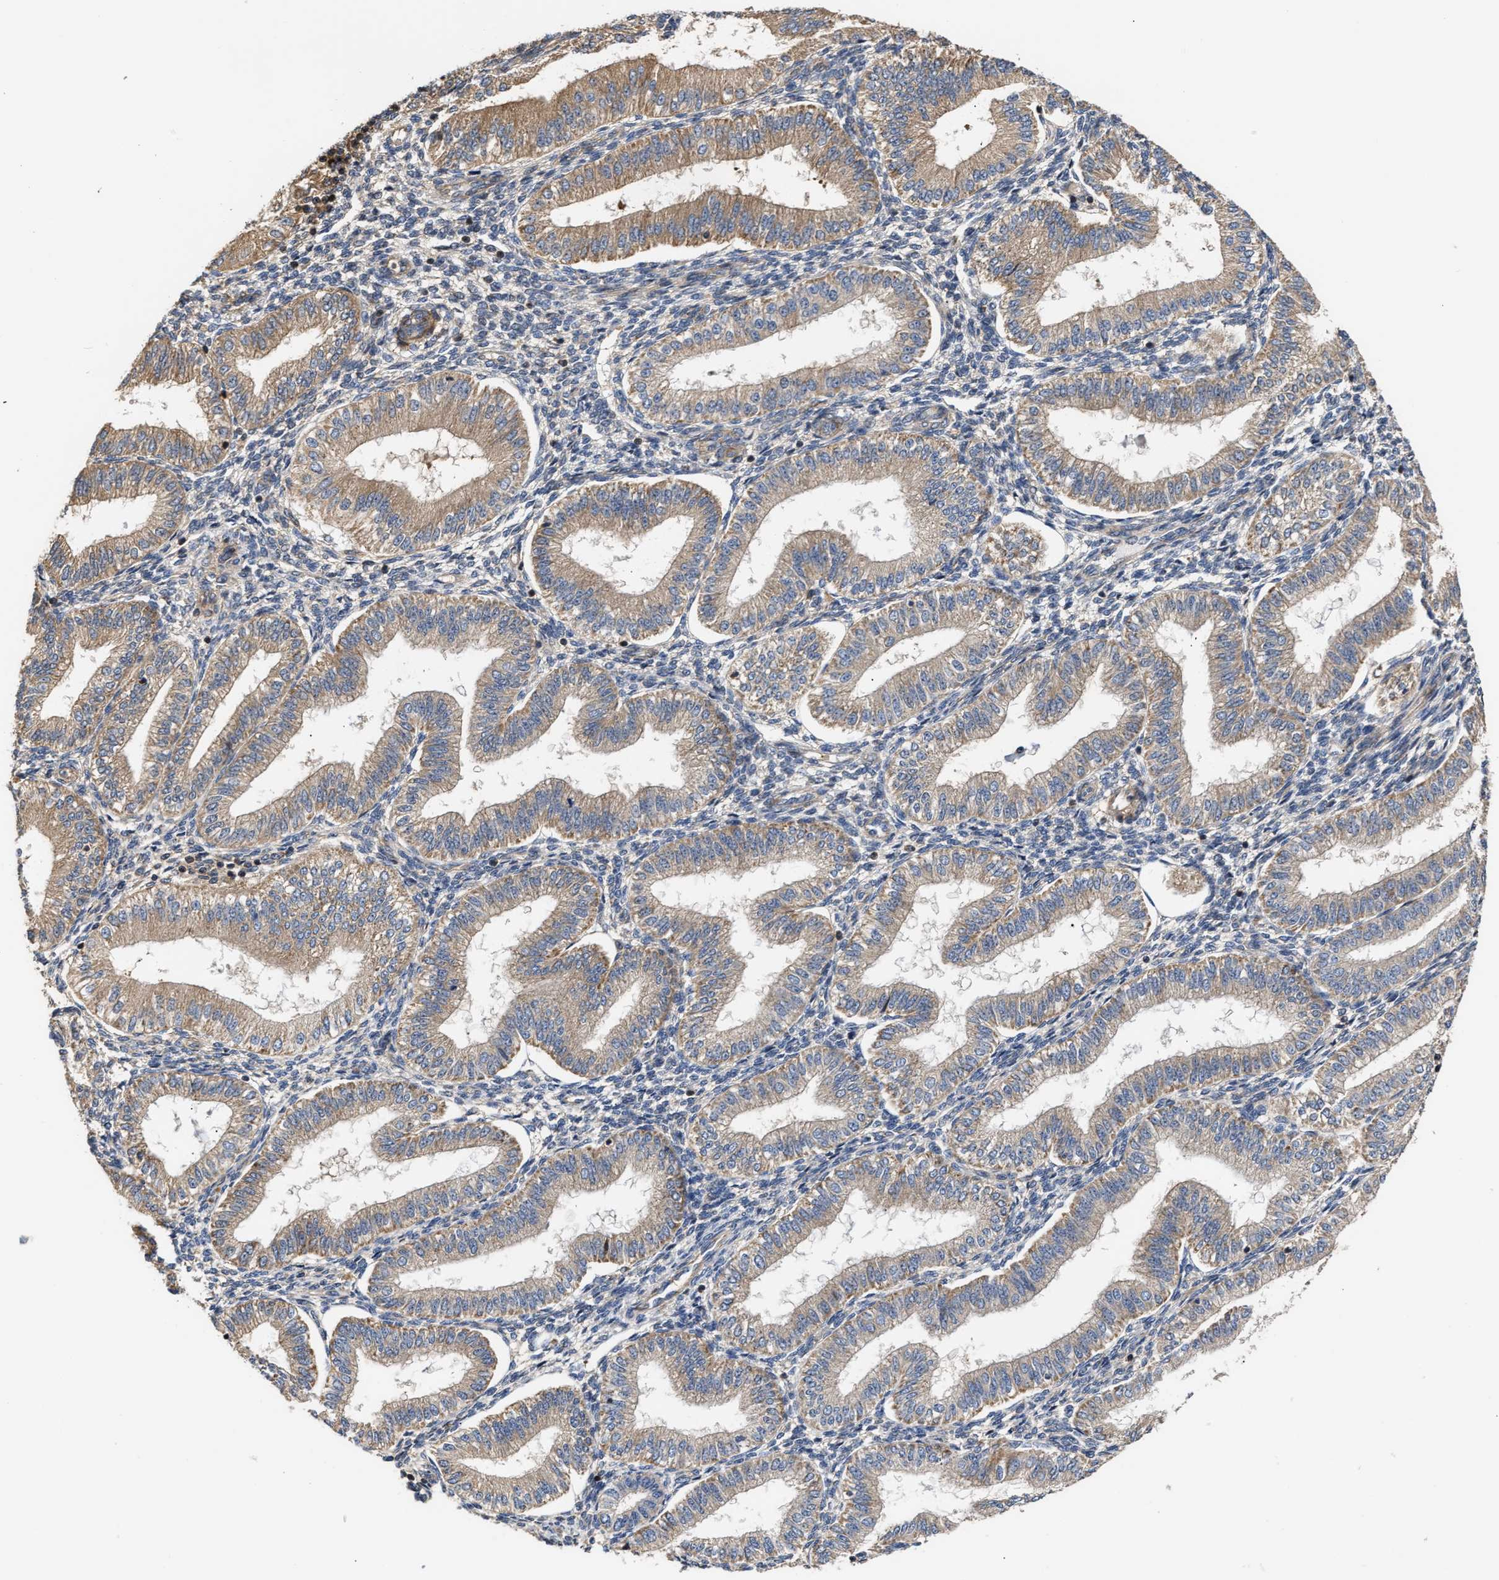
{"staining": {"intensity": "weak", "quantity": "<25%", "location": "cytoplasmic/membranous"}, "tissue": "endometrium", "cell_type": "Cells in endometrial stroma", "image_type": "normal", "snomed": [{"axis": "morphology", "description": "Normal tissue, NOS"}, {"axis": "topography", "description": "Endometrium"}], "caption": "Immunohistochemistry (IHC) micrograph of unremarkable human endometrium stained for a protein (brown), which reveals no staining in cells in endometrial stroma. (DAB IHC visualized using brightfield microscopy, high magnification).", "gene": "CLIP2", "patient": {"sex": "female", "age": 39}}